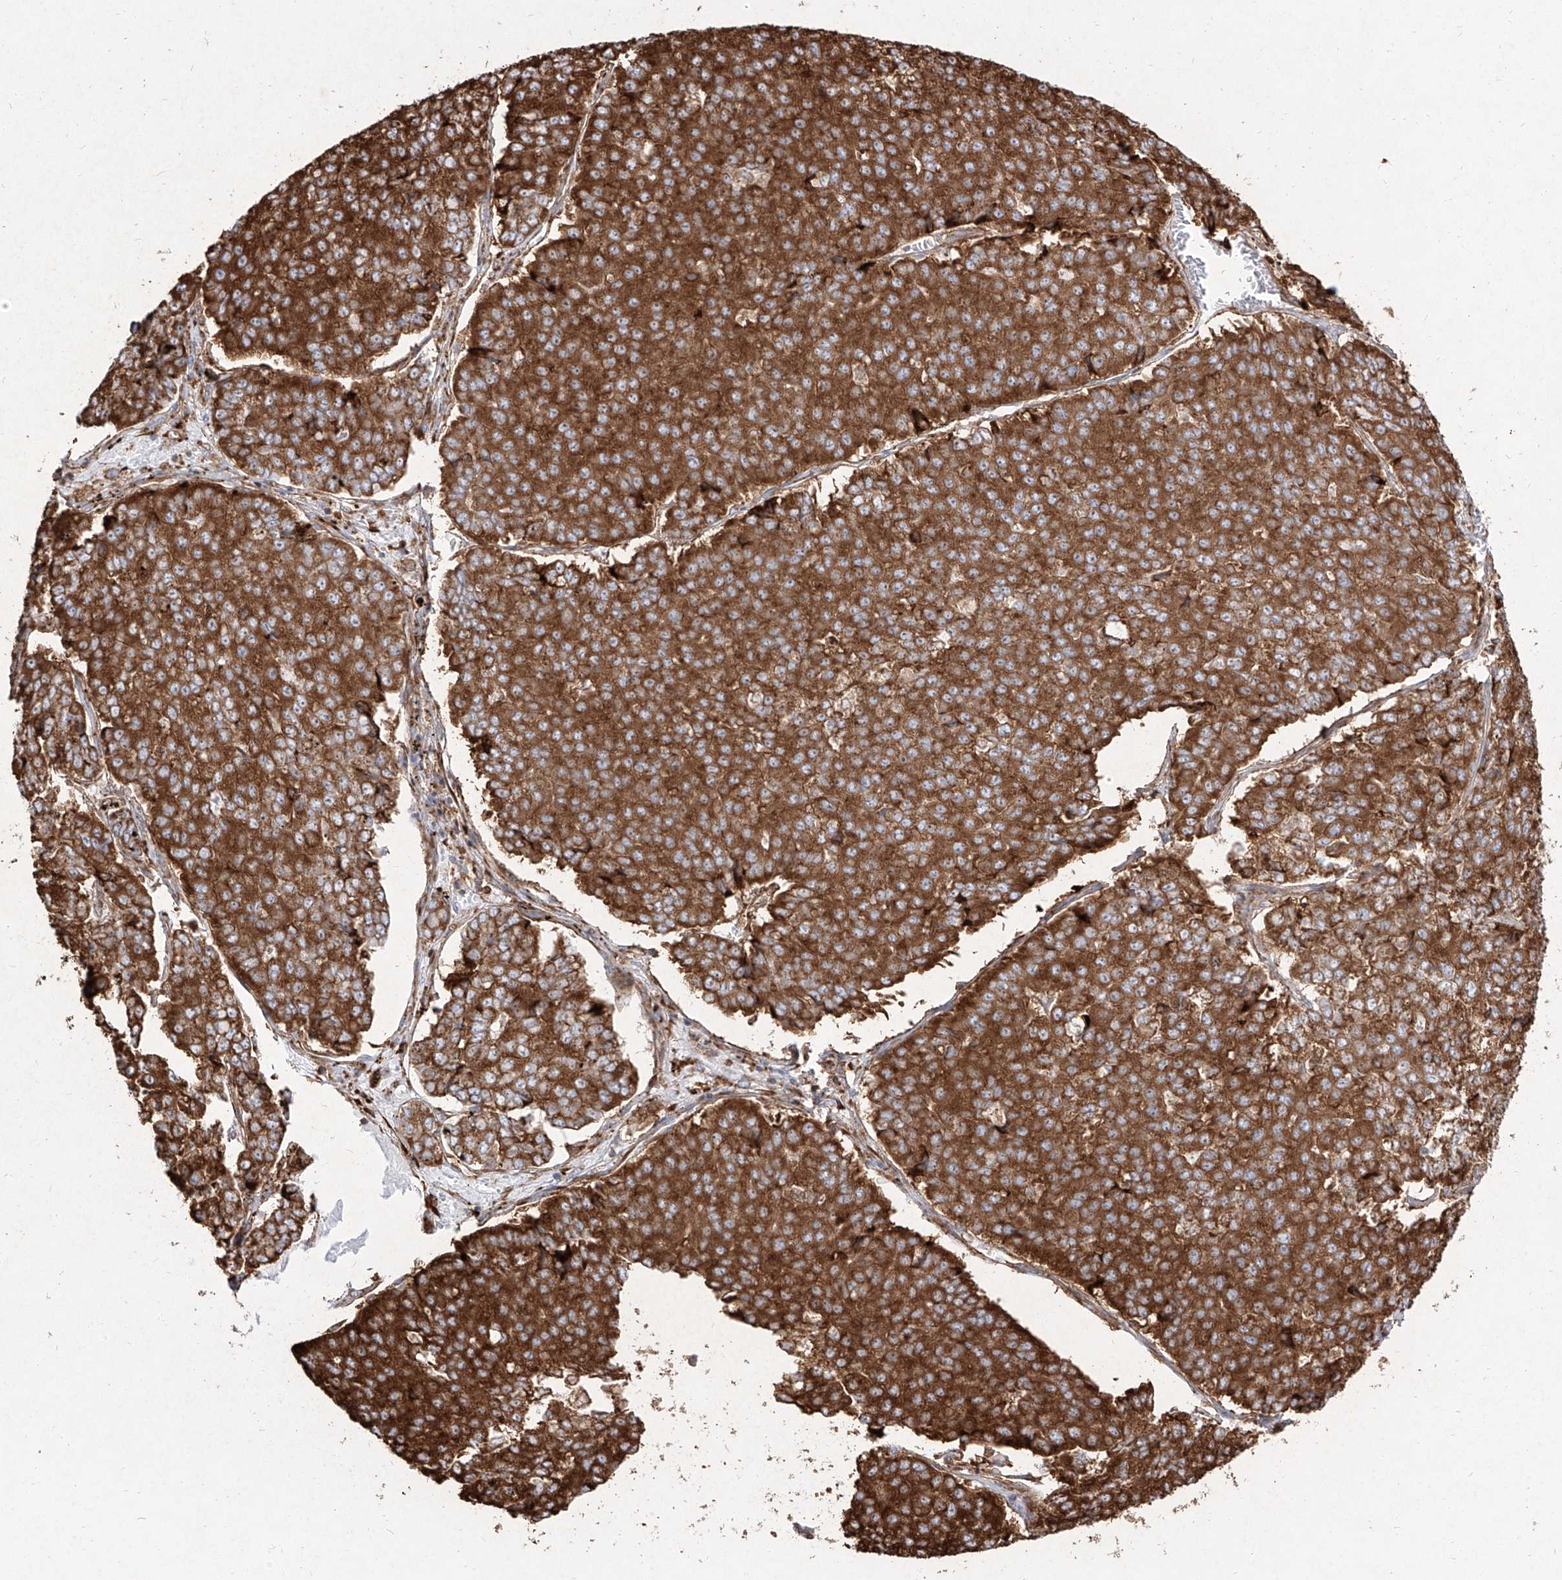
{"staining": {"intensity": "strong", "quantity": ">75%", "location": "cytoplasmic/membranous"}, "tissue": "pancreatic cancer", "cell_type": "Tumor cells", "image_type": "cancer", "snomed": [{"axis": "morphology", "description": "Adenocarcinoma, NOS"}, {"axis": "topography", "description": "Pancreas"}], "caption": "Immunohistochemical staining of human pancreatic adenocarcinoma exhibits high levels of strong cytoplasmic/membranous expression in about >75% of tumor cells.", "gene": "RPS25", "patient": {"sex": "male", "age": 50}}